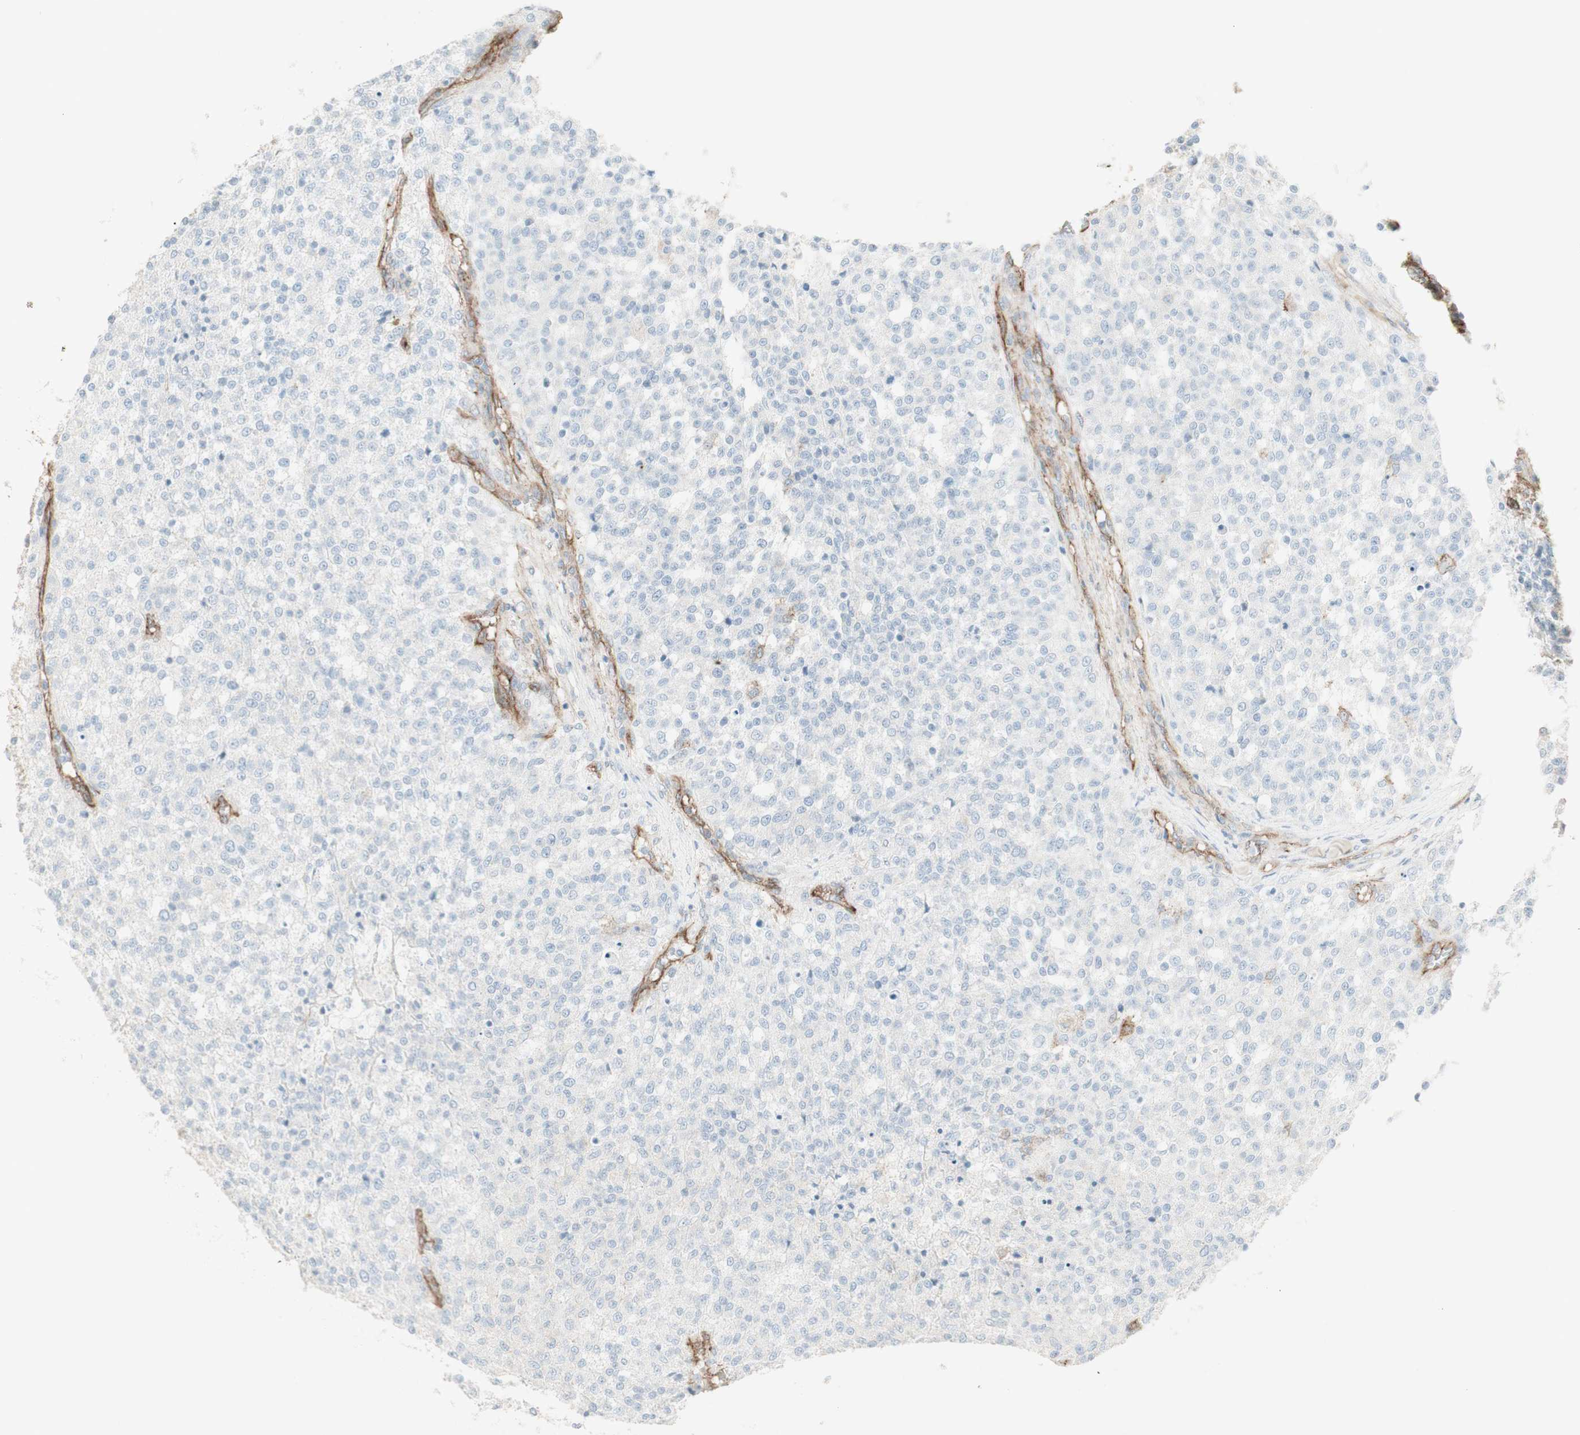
{"staining": {"intensity": "negative", "quantity": "none", "location": "none"}, "tissue": "testis cancer", "cell_type": "Tumor cells", "image_type": "cancer", "snomed": [{"axis": "morphology", "description": "Seminoma, NOS"}, {"axis": "topography", "description": "Testis"}], "caption": "Protein analysis of testis seminoma shows no significant positivity in tumor cells.", "gene": "MYO6", "patient": {"sex": "male", "age": 59}}